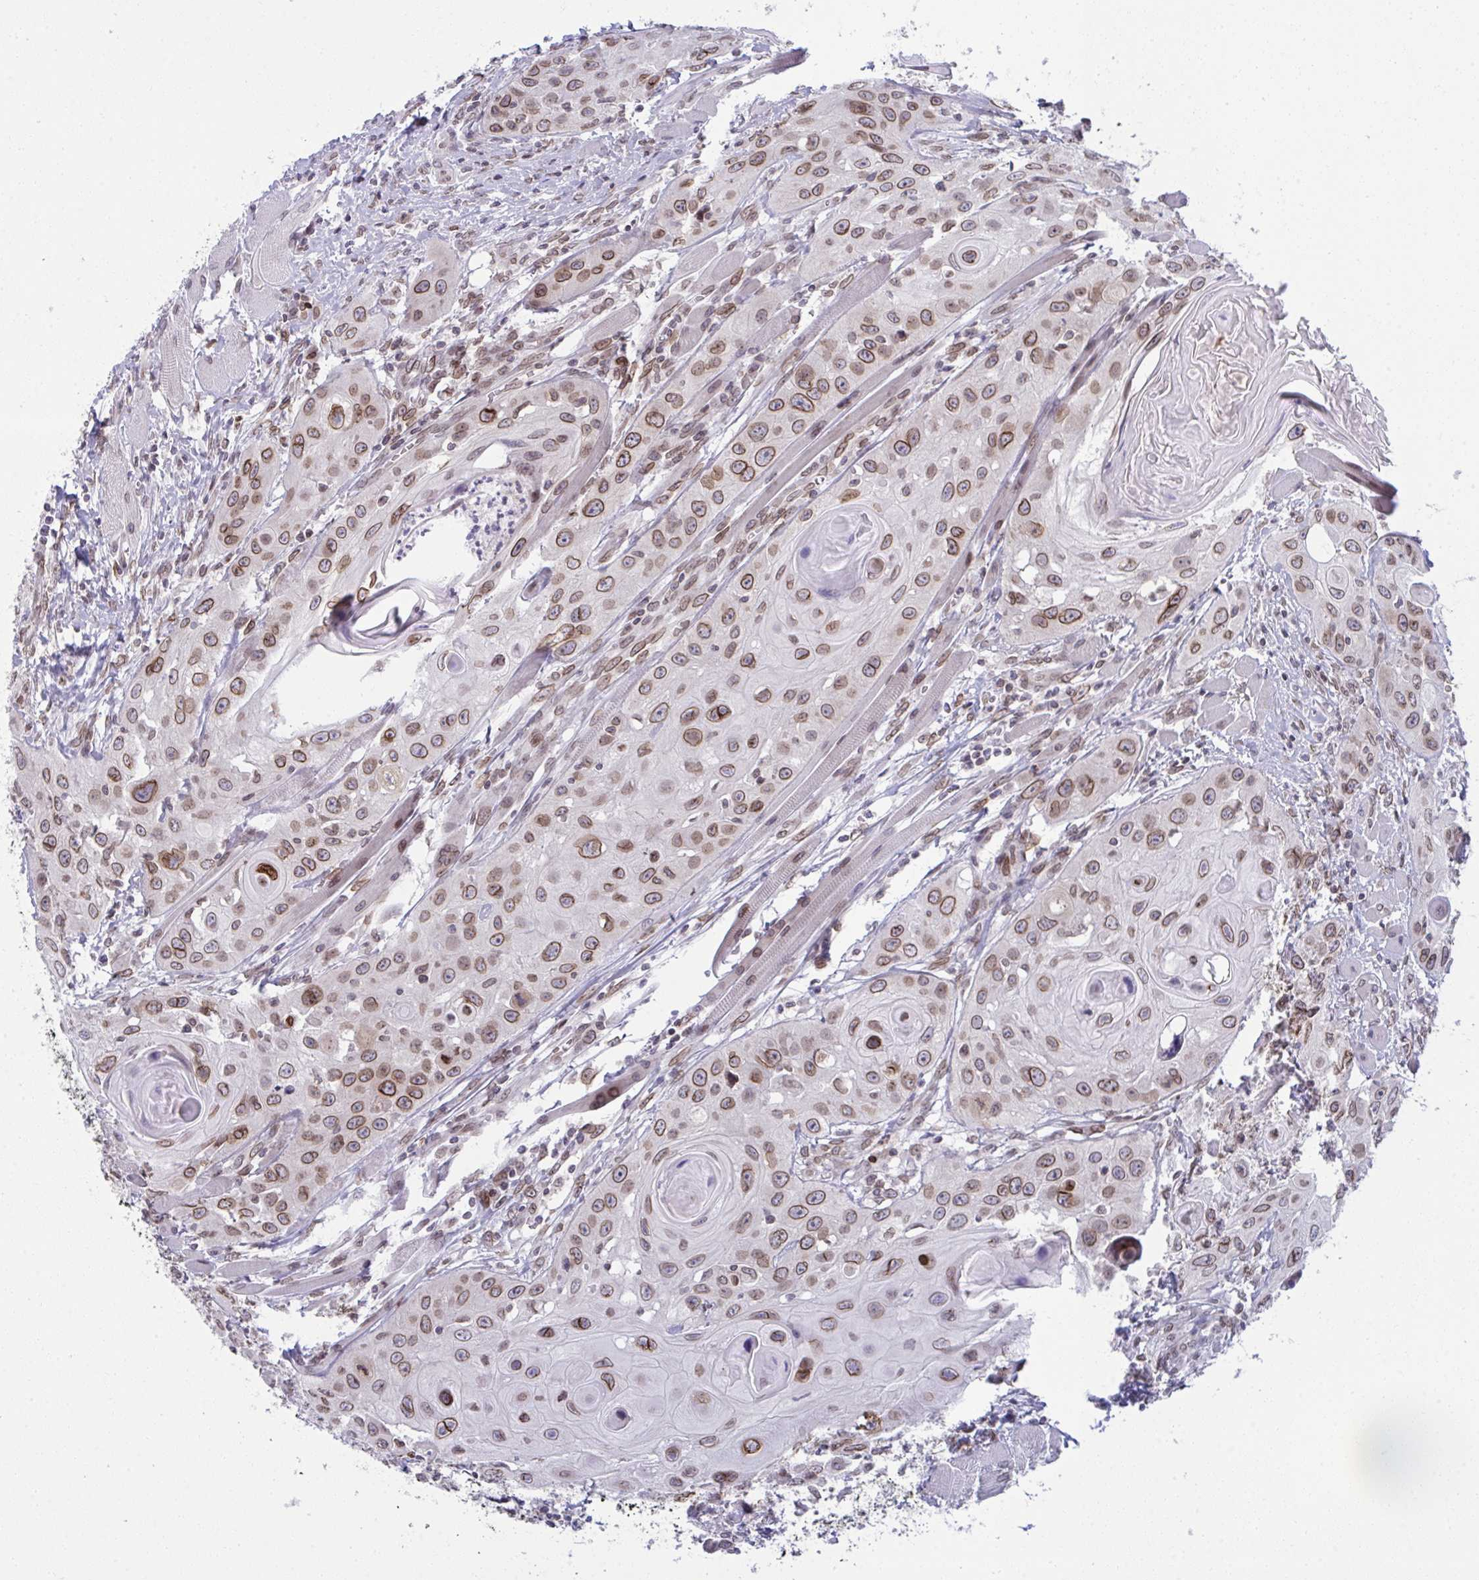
{"staining": {"intensity": "moderate", "quantity": ">75%", "location": "cytoplasmic/membranous,nuclear"}, "tissue": "head and neck cancer", "cell_type": "Tumor cells", "image_type": "cancer", "snomed": [{"axis": "morphology", "description": "Squamous cell carcinoma, NOS"}, {"axis": "topography", "description": "Oral tissue"}, {"axis": "topography", "description": "Head-Neck"}], "caption": "Head and neck squamous cell carcinoma stained with immunohistochemistry reveals moderate cytoplasmic/membranous and nuclear staining in approximately >75% of tumor cells.", "gene": "RANBP2", "patient": {"sex": "male", "age": 58}}